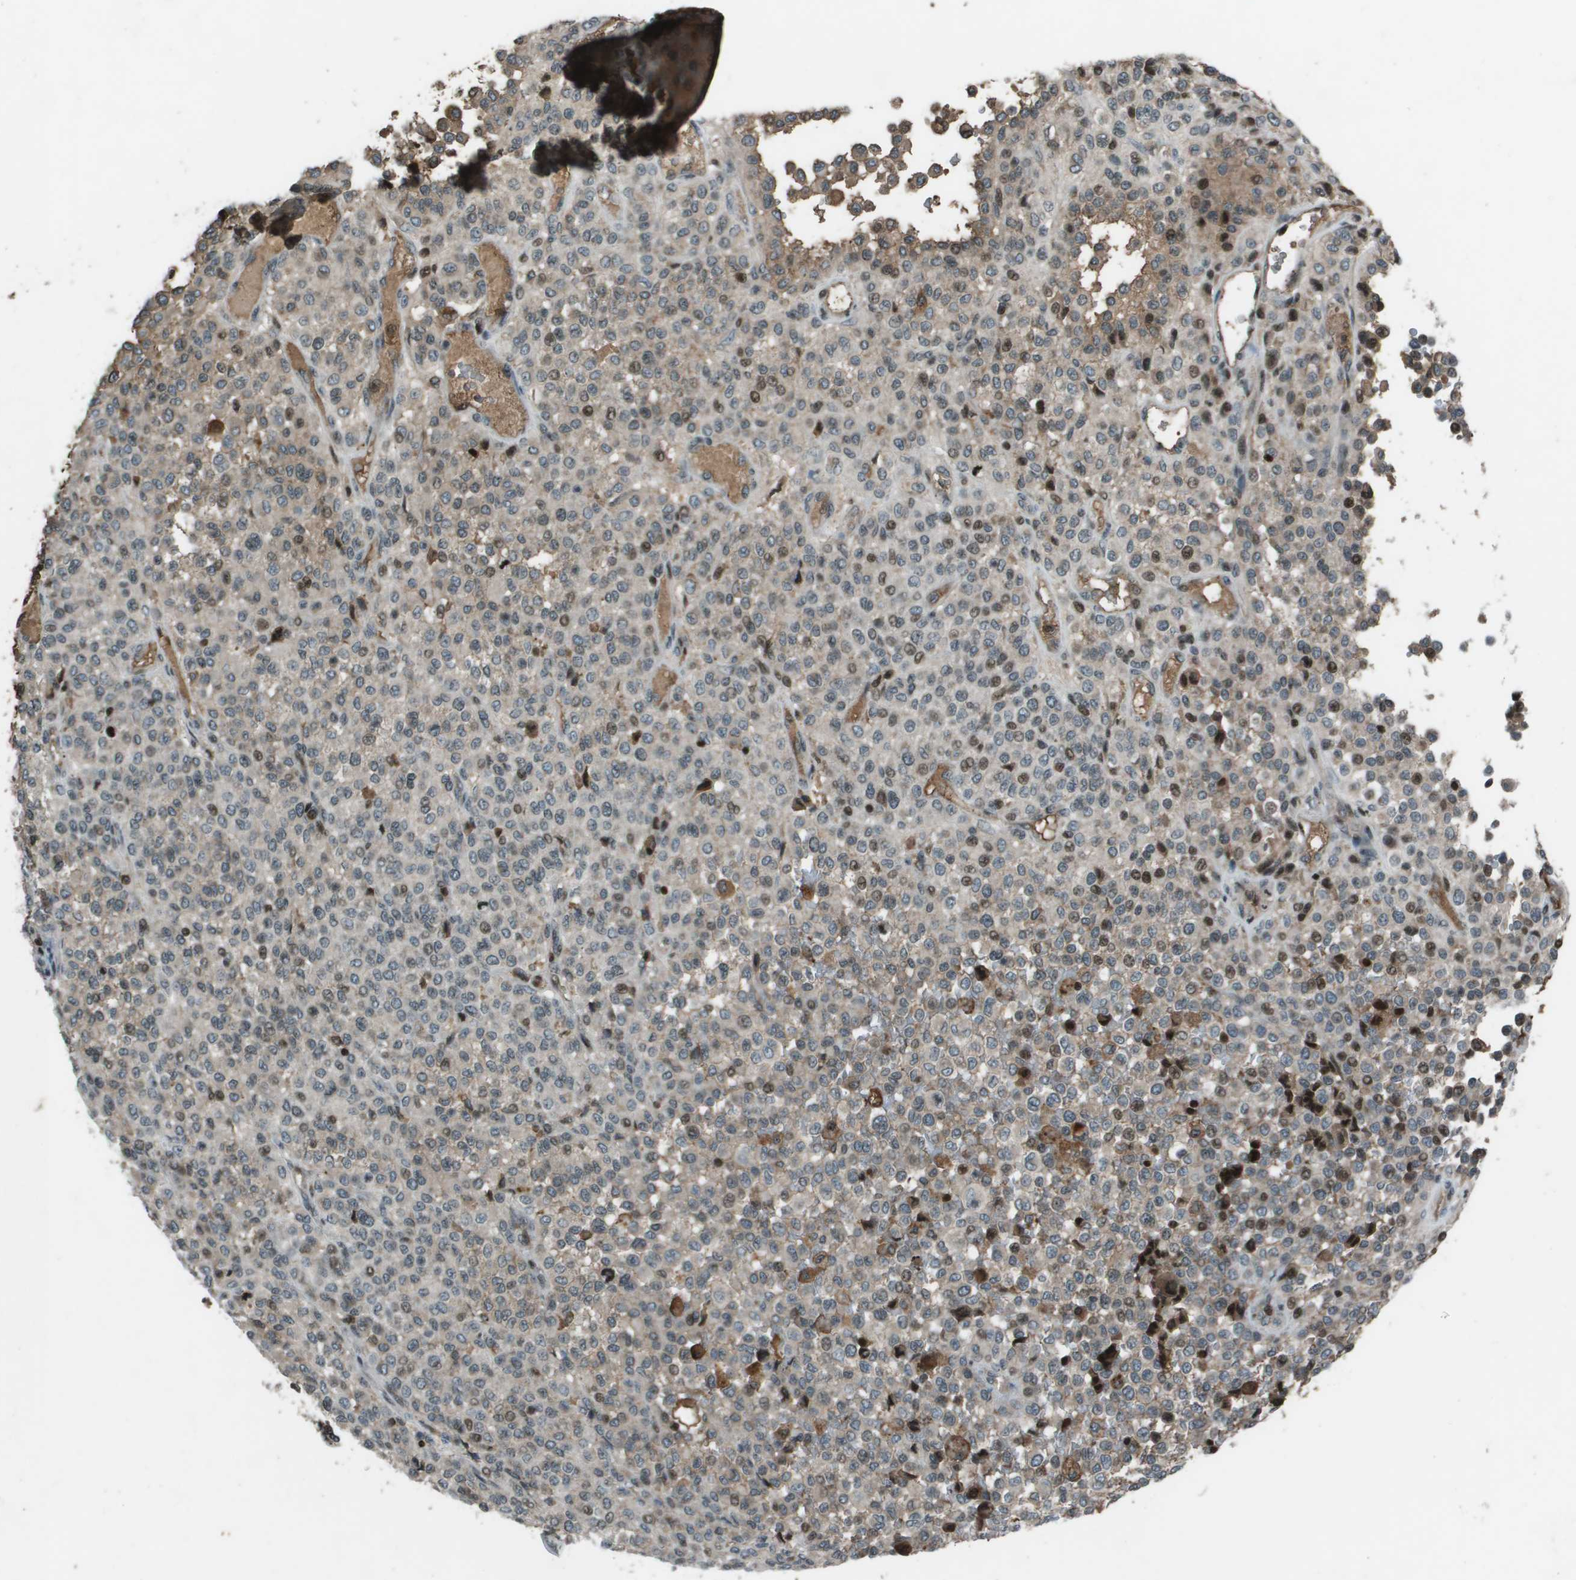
{"staining": {"intensity": "weak", "quantity": "25%-75%", "location": "cytoplasmic/membranous,nuclear"}, "tissue": "melanoma", "cell_type": "Tumor cells", "image_type": "cancer", "snomed": [{"axis": "morphology", "description": "Malignant melanoma, Metastatic site"}, {"axis": "topography", "description": "Pancreas"}], "caption": "Melanoma was stained to show a protein in brown. There is low levels of weak cytoplasmic/membranous and nuclear positivity in approximately 25%-75% of tumor cells. The staining was performed using DAB (3,3'-diaminobenzidine), with brown indicating positive protein expression. Nuclei are stained blue with hematoxylin.", "gene": "CXCL12", "patient": {"sex": "female", "age": 30}}